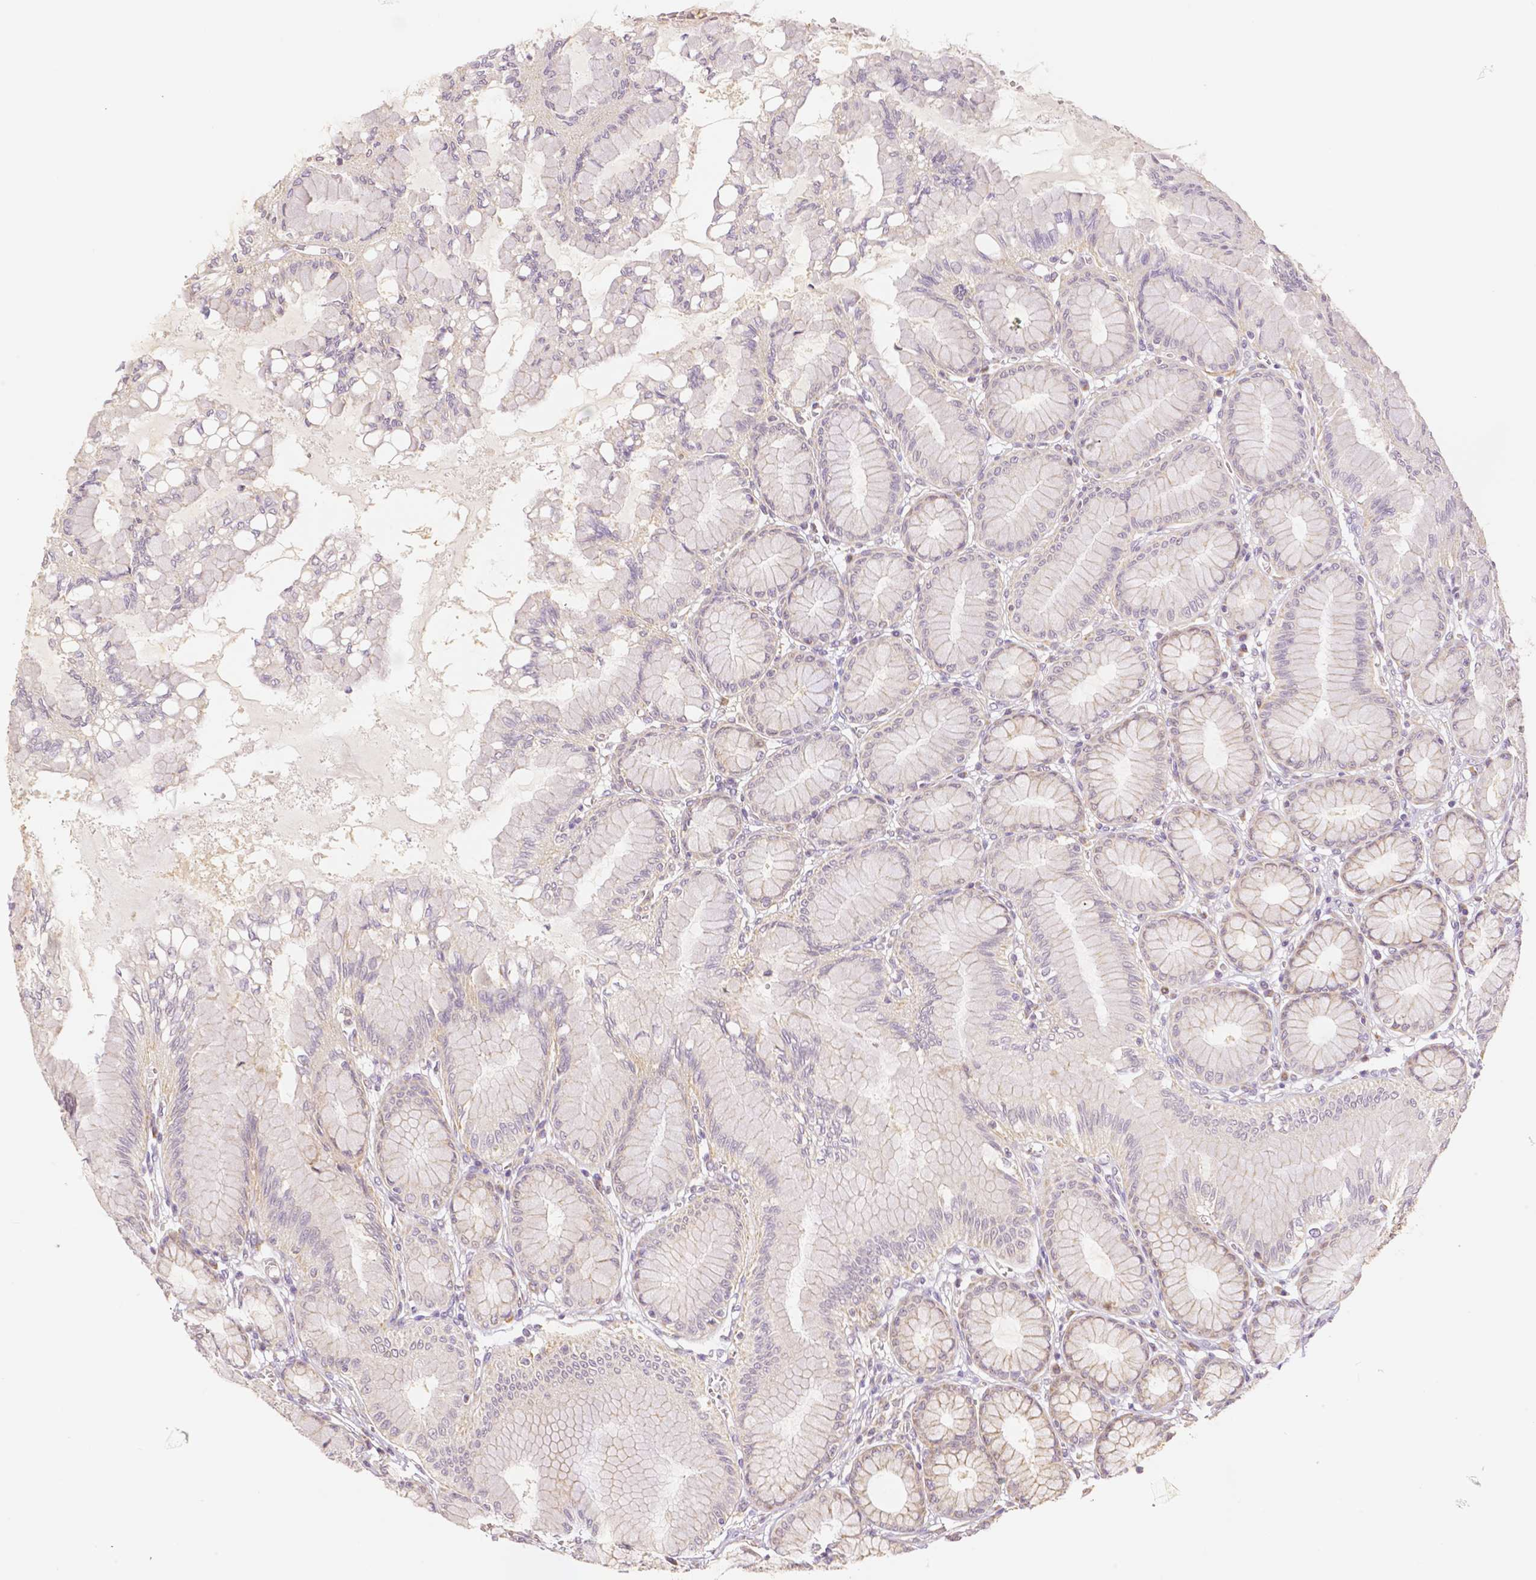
{"staining": {"intensity": "strong", "quantity": "<25%", "location": "cytoplasmic/membranous"}, "tissue": "stomach", "cell_type": "Glandular cells", "image_type": "normal", "snomed": [{"axis": "morphology", "description": "Normal tissue, NOS"}, {"axis": "topography", "description": "Stomach"}, {"axis": "topography", "description": "Stomach, lower"}], "caption": "This image displays IHC staining of unremarkable human stomach, with medium strong cytoplasmic/membranous expression in approximately <25% of glandular cells.", "gene": "RHOT1", "patient": {"sex": "male", "age": 76}}